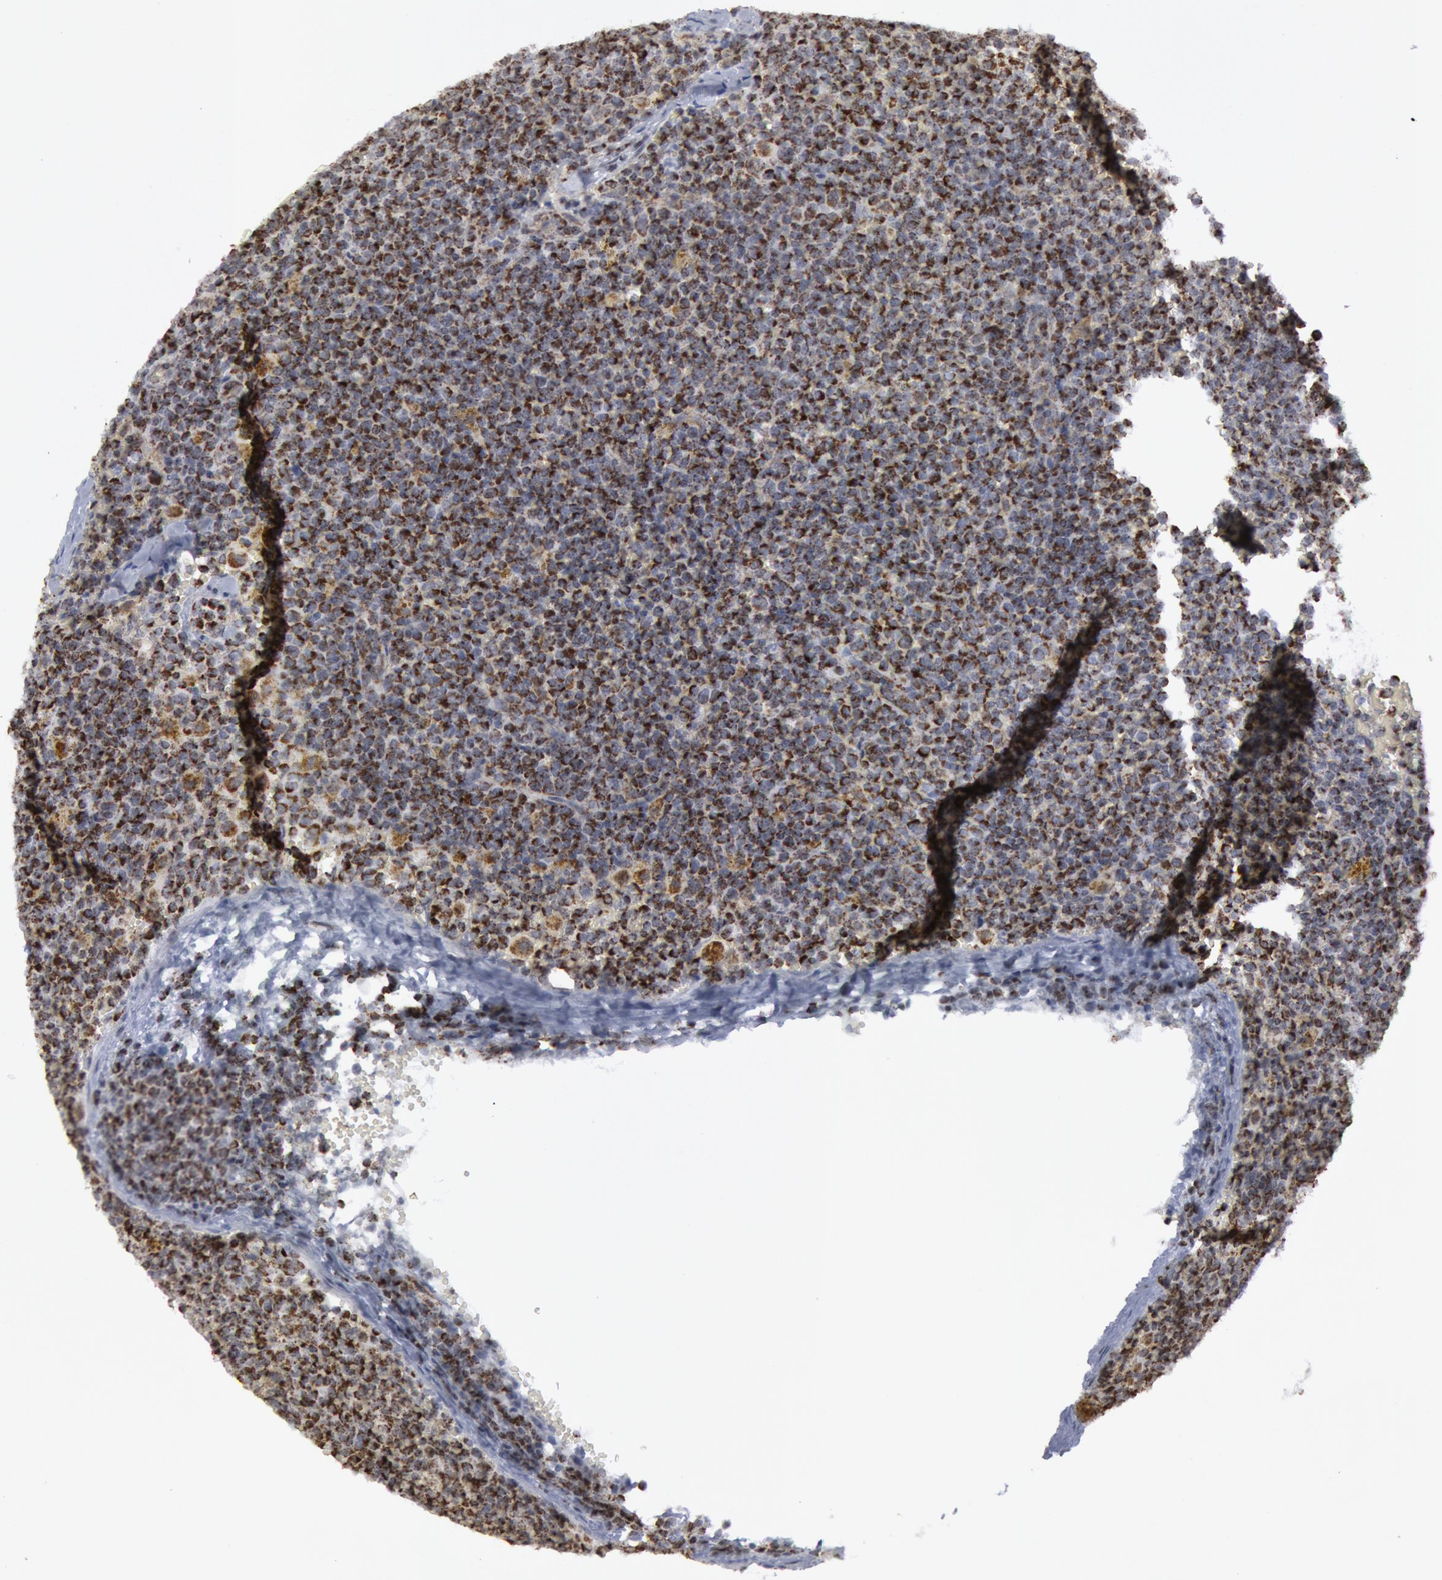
{"staining": {"intensity": "moderate", "quantity": ">75%", "location": "cytoplasmic/membranous"}, "tissue": "lymphoma", "cell_type": "Tumor cells", "image_type": "cancer", "snomed": [{"axis": "morphology", "description": "Malignant lymphoma, non-Hodgkin's type, Low grade"}, {"axis": "topography", "description": "Lymph node"}], "caption": "Moderate cytoplasmic/membranous expression for a protein is identified in approximately >75% of tumor cells of malignant lymphoma, non-Hodgkin's type (low-grade) using immunohistochemistry.", "gene": "CASP9", "patient": {"sex": "male", "age": 50}}